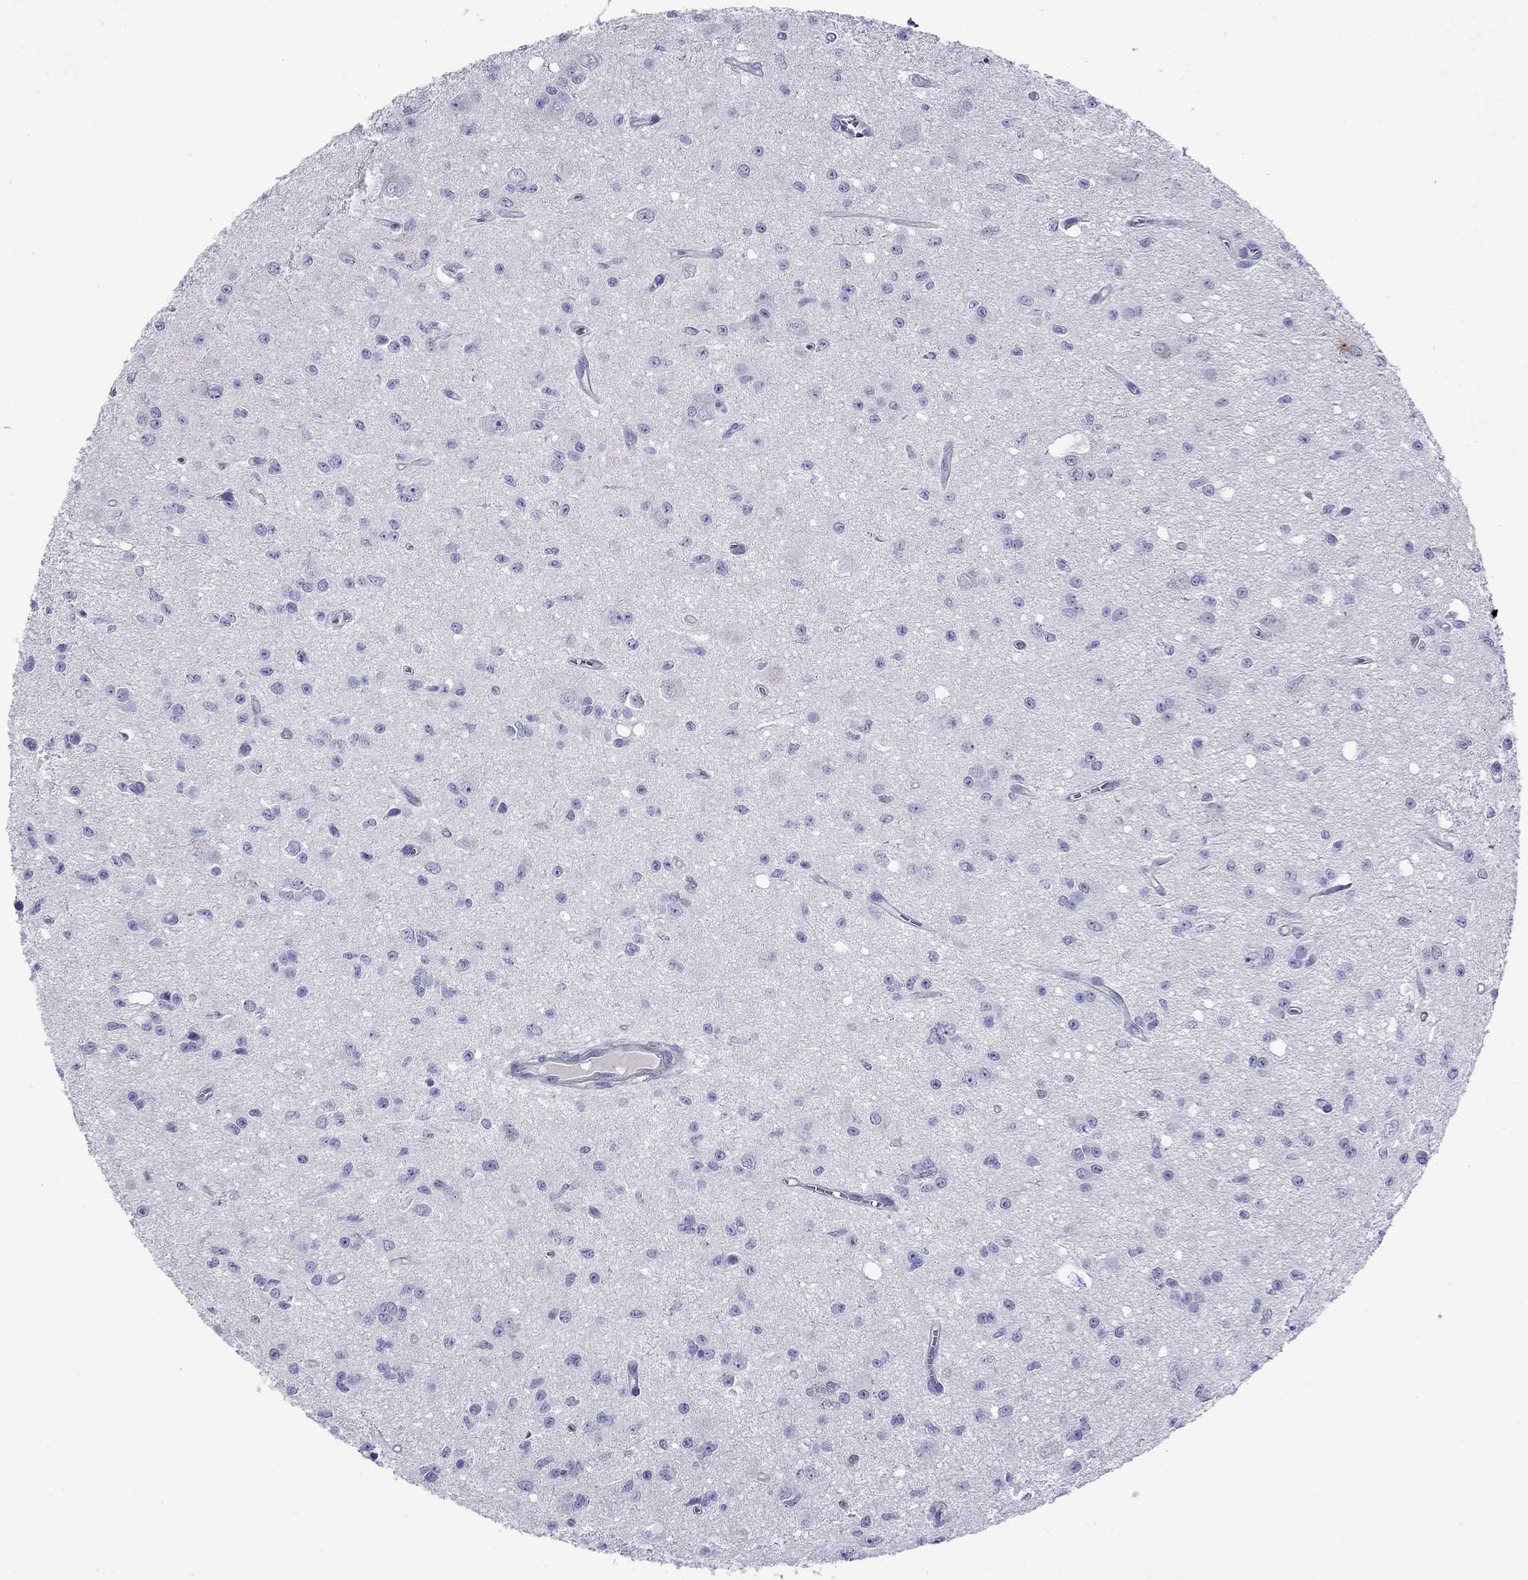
{"staining": {"intensity": "negative", "quantity": "none", "location": "none"}, "tissue": "glioma", "cell_type": "Tumor cells", "image_type": "cancer", "snomed": [{"axis": "morphology", "description": "Glioma, malignant, Low grade"}, {"axis": "topography", "description": "Brain"}], "caption": "Glioma was stained to show a protein in brown. There is no significant staining in tumor cells.", "gene": "GNAT3", "patient": {"sex": "female", "age": 45}}